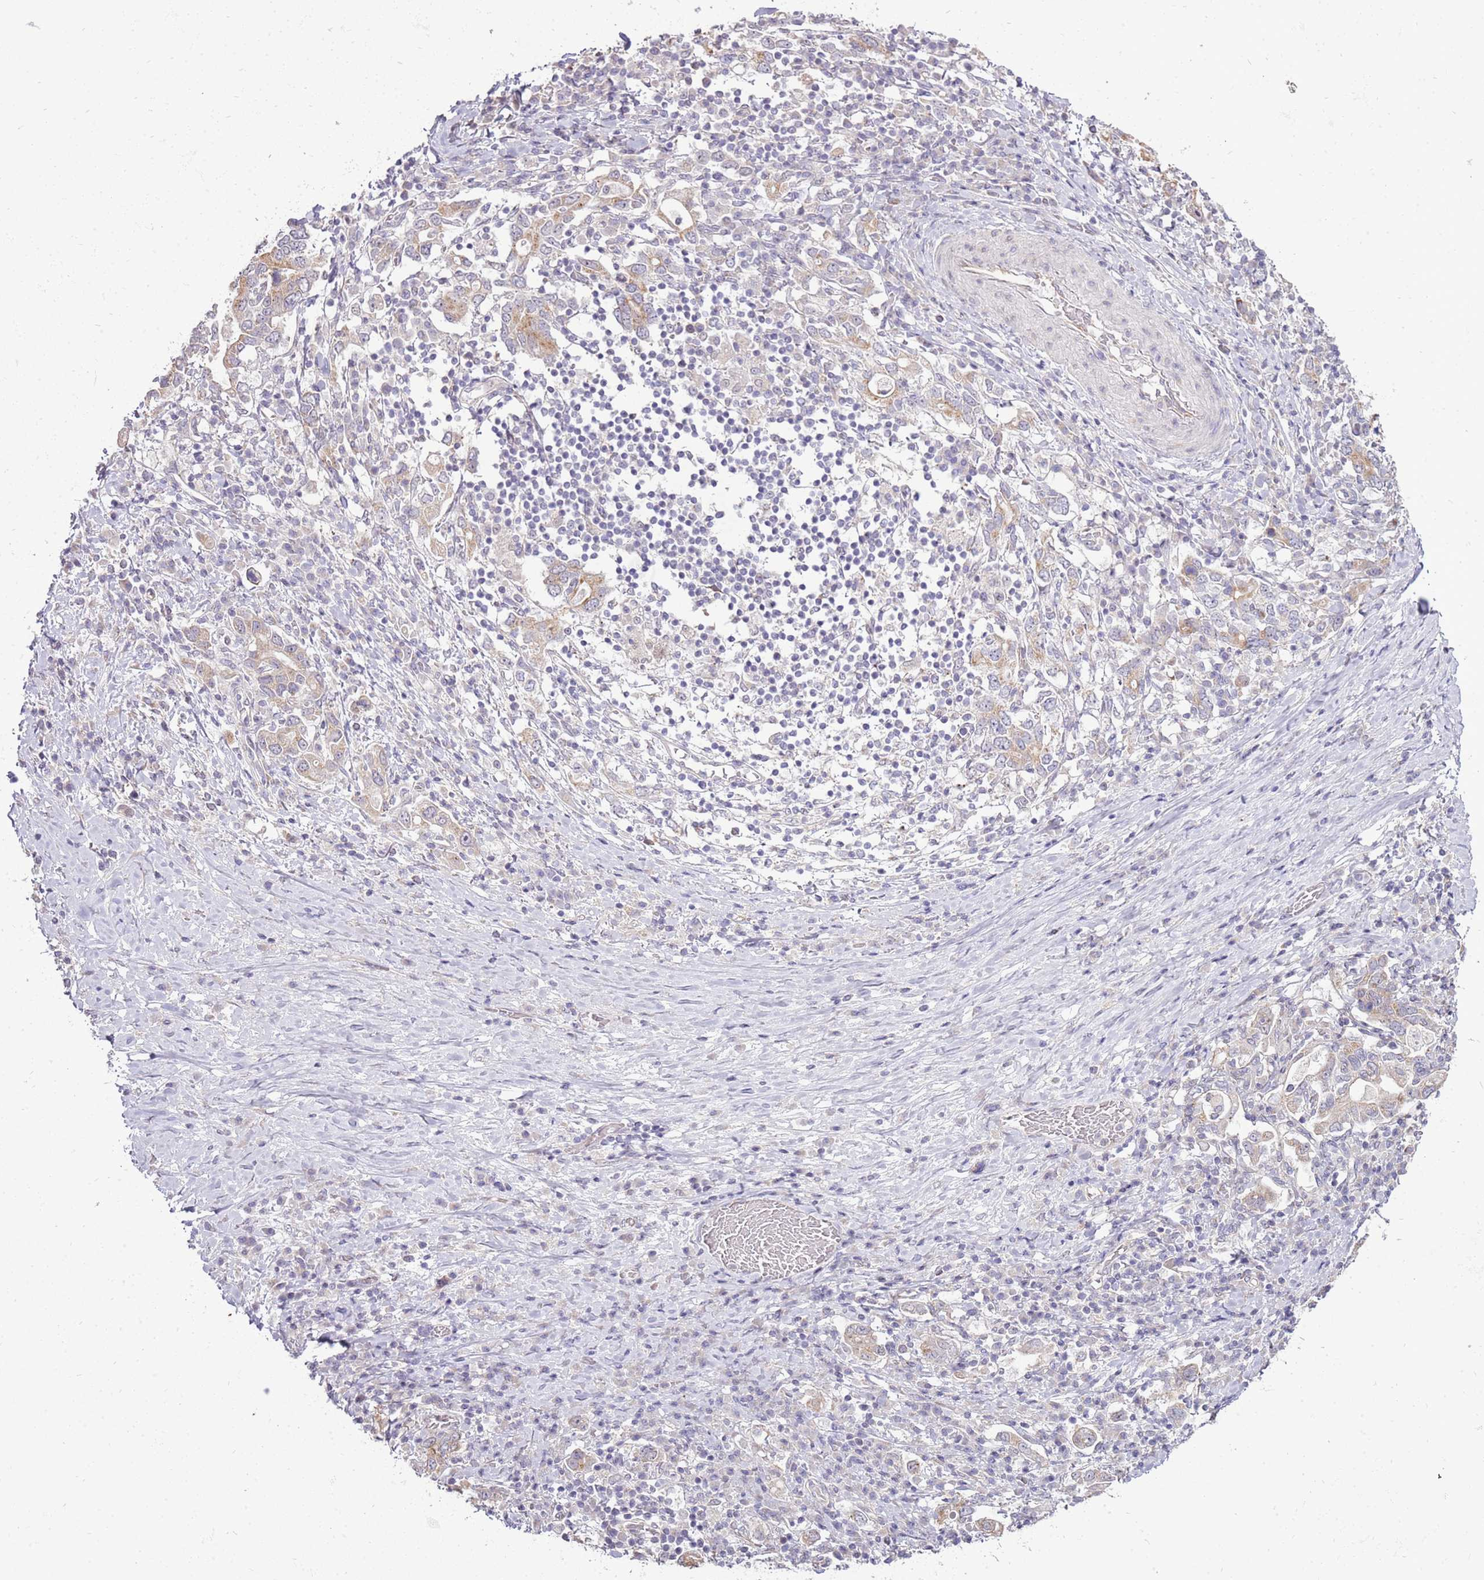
{"staining": {"intensity": "weak", "quantity": ">75%", "location": "cytoplasmic/membranous"}, "tissue": "stomach cancer", "cell_type": "Tumor cells", "image_type": "cancer", "snomed": [{"axis": "morphology", "description": "Adenocarcinoma, NOS"}, {"axis": "topography", "description": "Stomach, upper"}, {"axis": "topography", "description": "Stomach"}], "caption": "Approximately >75% of tumor cells in stomach cancer exhibit weak cytoplasmic/membranous protein positivity as visualized by brown immunohistochemical staining.", "gene": "UGGT2", "patient": {"sex": "male", "age": 62}}